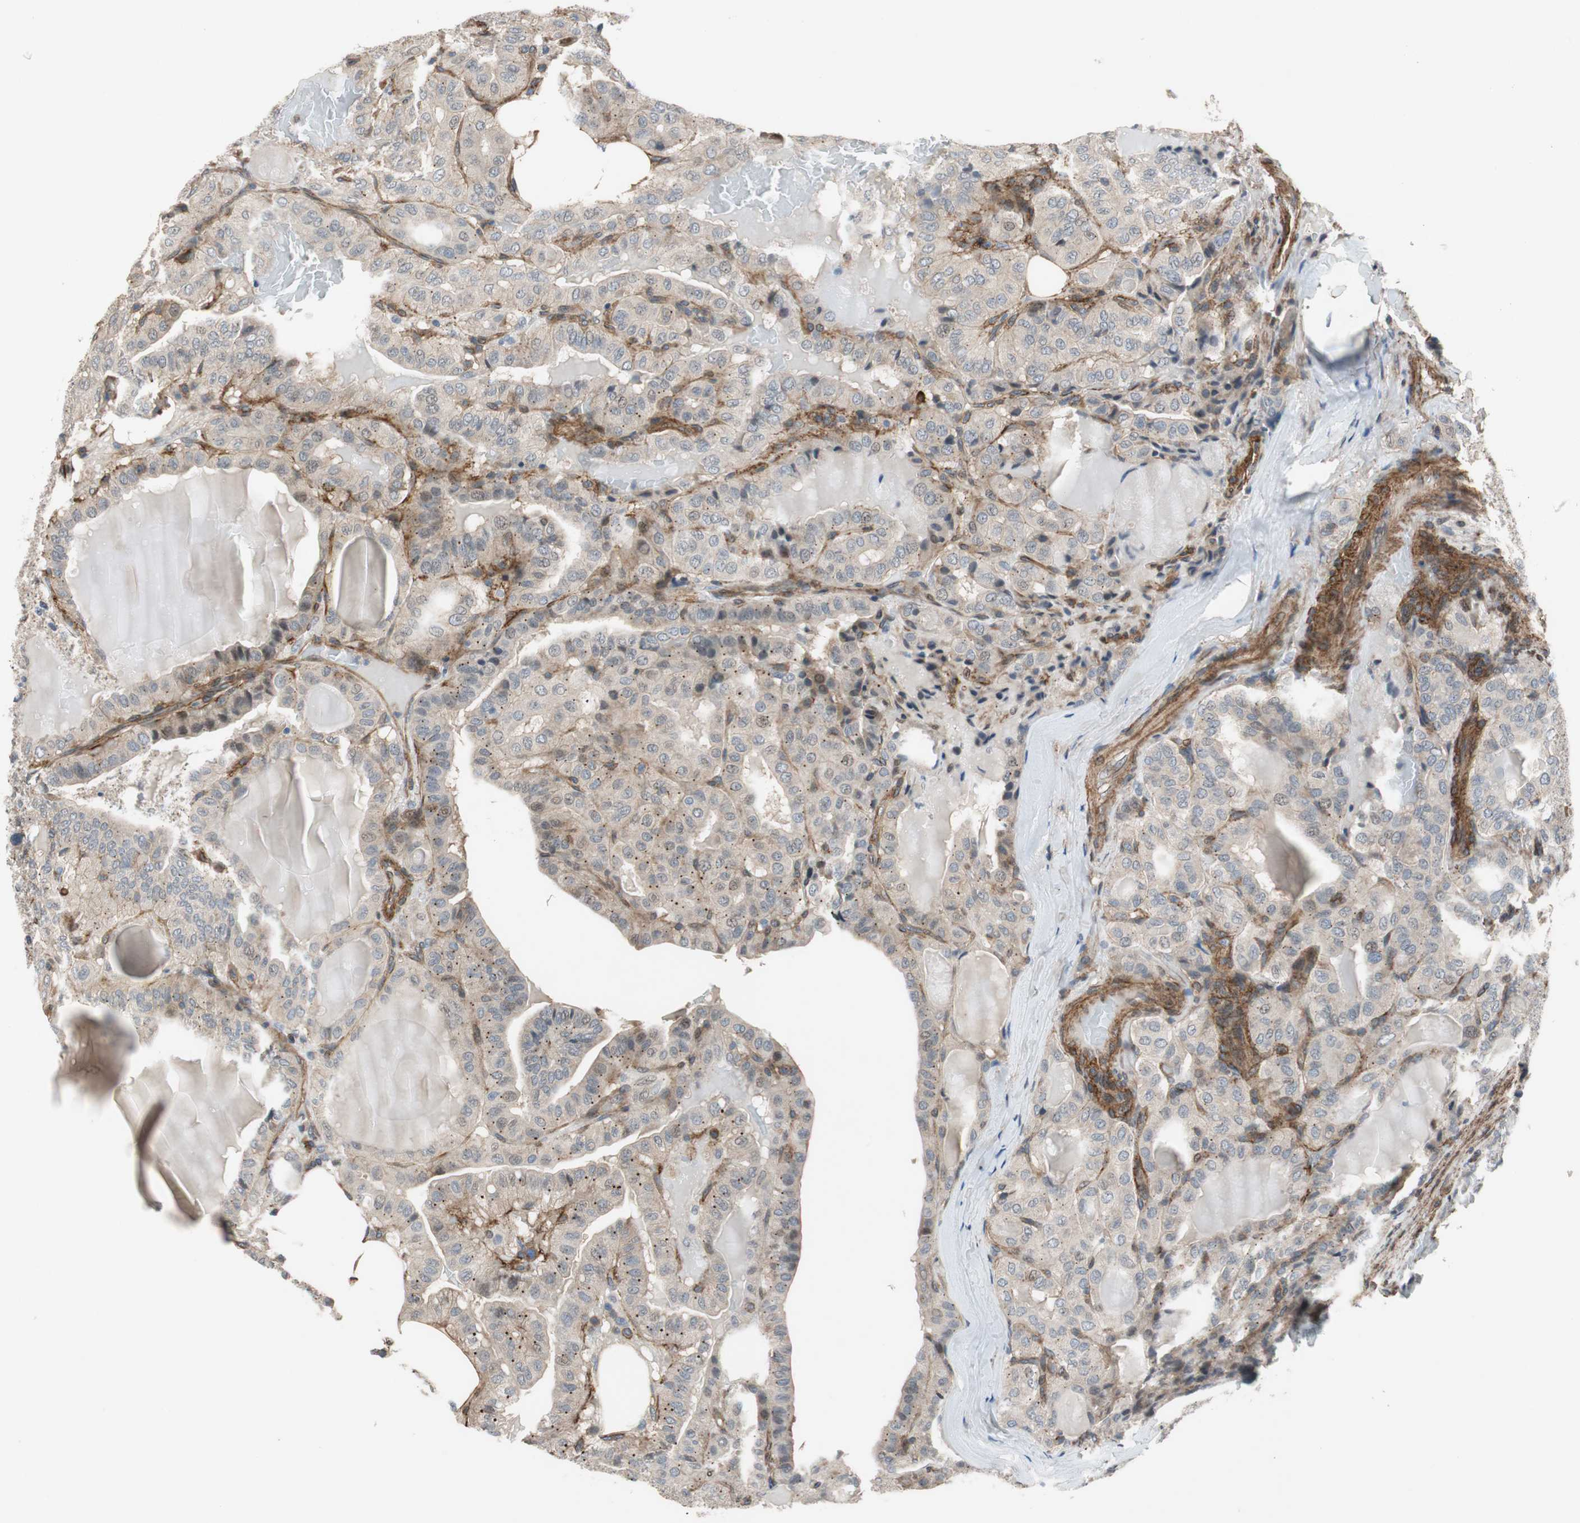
{"staining": {"intensity": "weak", "quantity": "25%-75%", "location": "cytoplasmic/membranous"}, "tissue": "thyroid cancer", "cell_type": "Tumor cells", "image_type": "cancer", "snomed": [{"axis": "morphology", "description": "Papillary adenocarcinoma, NOS"}, {"axis": "topography", "description": "Thyroid gland"}], "caption": "Tumor cells display weak cytoplasmic/membranous positivity in approximately 25%-75% of cells in thyroid cancer (papillary adenocarcinoma). The staining was performed using DAB (3,3'-diaminobenzidine) to visualize the protein expression in brown, while the nuclei were stained in blue with hematoxylin (Magnification: 20x).", "gene": "GRHL1", "patient": {"sex": "male", "age": 77}}